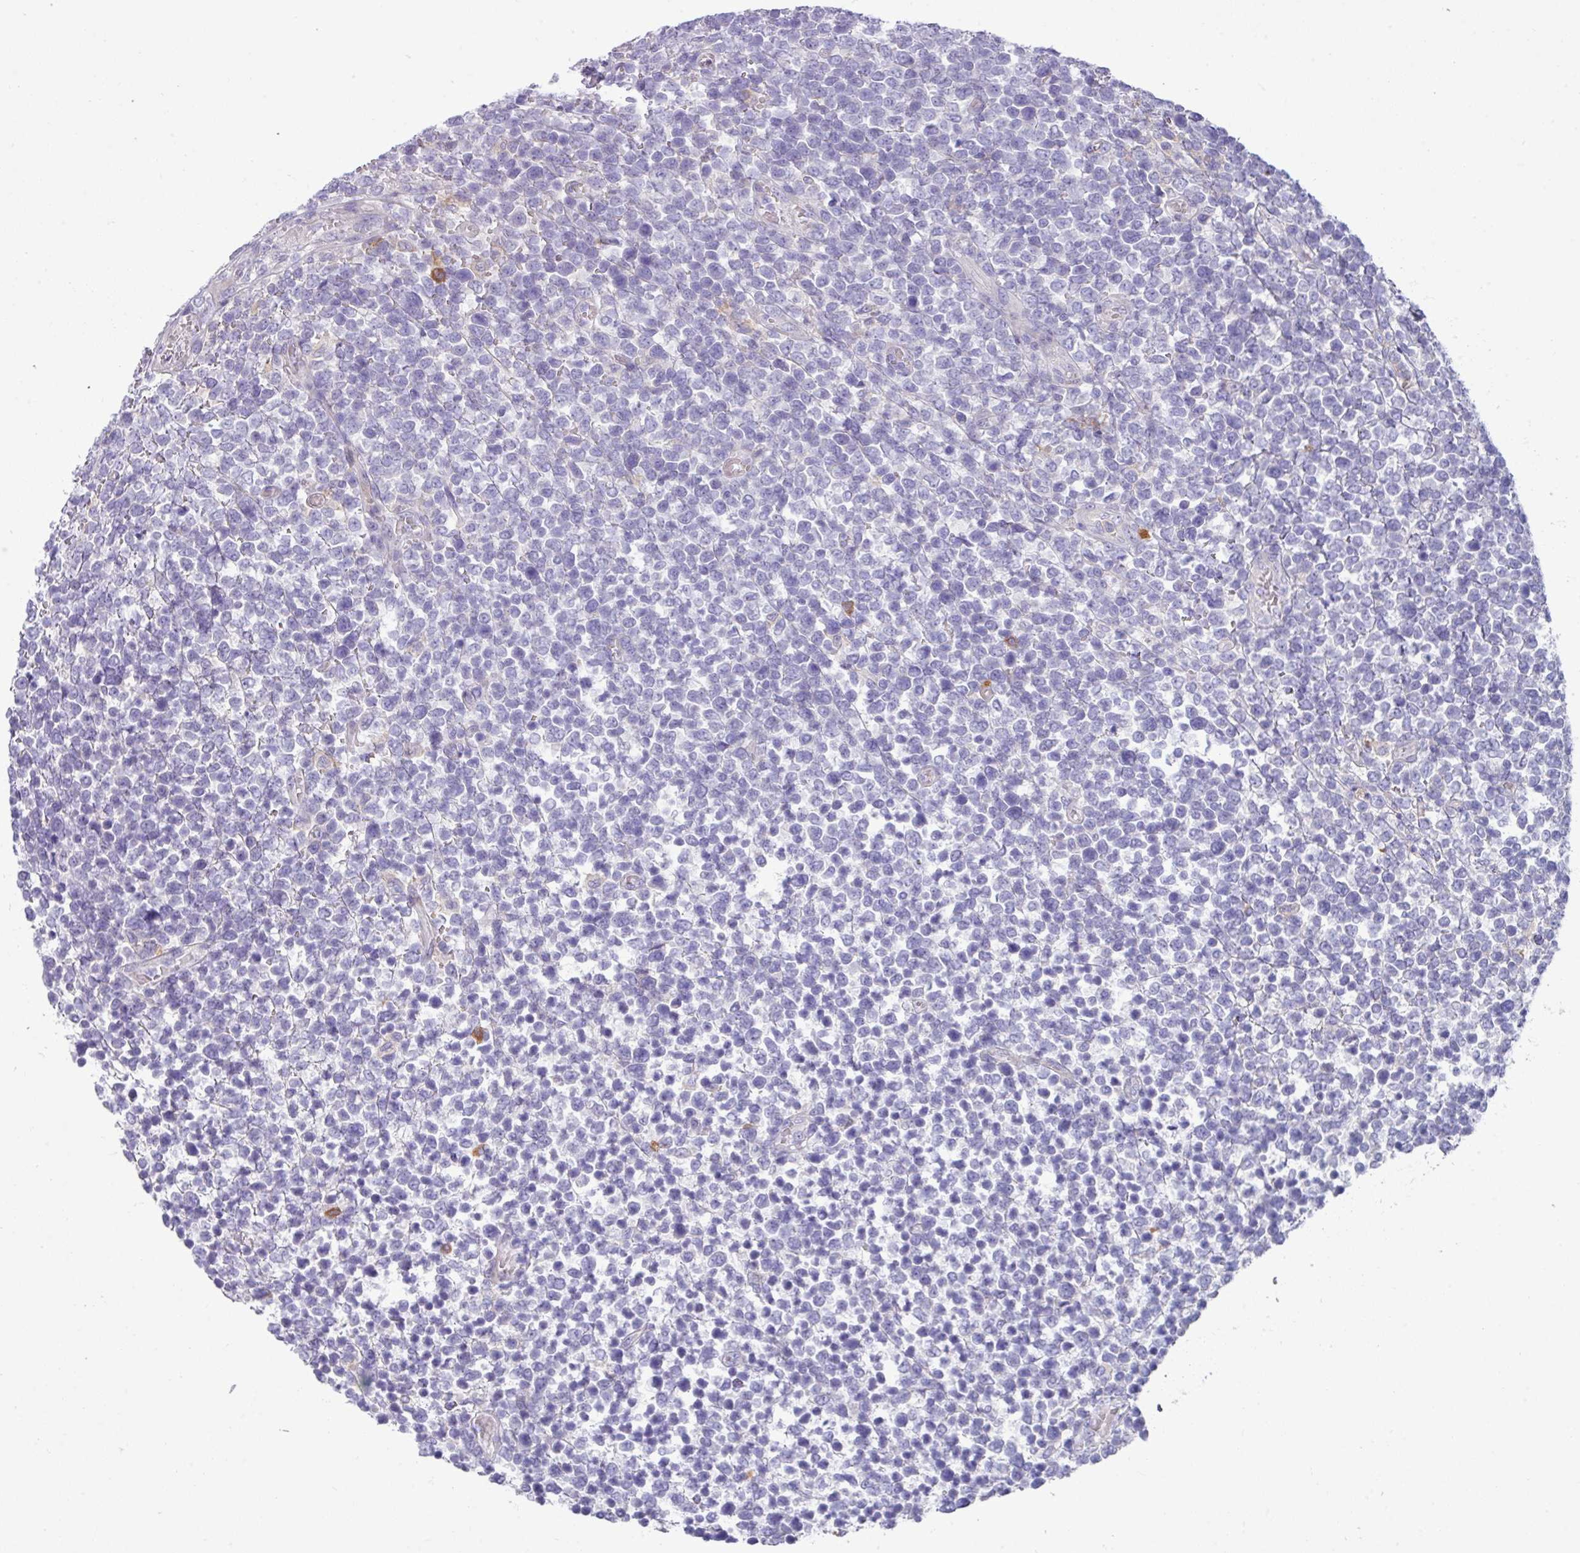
{"staining": {"intensity": "negative", "quantity": "none", "location": "none"}, "tissue": "lymphoma", "cell_type": "Tumor cells", "image_type": "cancer", "snomed": [{"axis": "morphology", "description": "Malignant lymphoma, non-Hodgkin's type, High grade"}, {"axis": "topography", "description": "Soft tissue"}], "caption": "IHC of human high-grade malignant lymphoma, non-Hodgkin's type displays no expression in tumor cells.", "gene": "KIRREL3", "patient": {"sex": "female", "age": 56}}